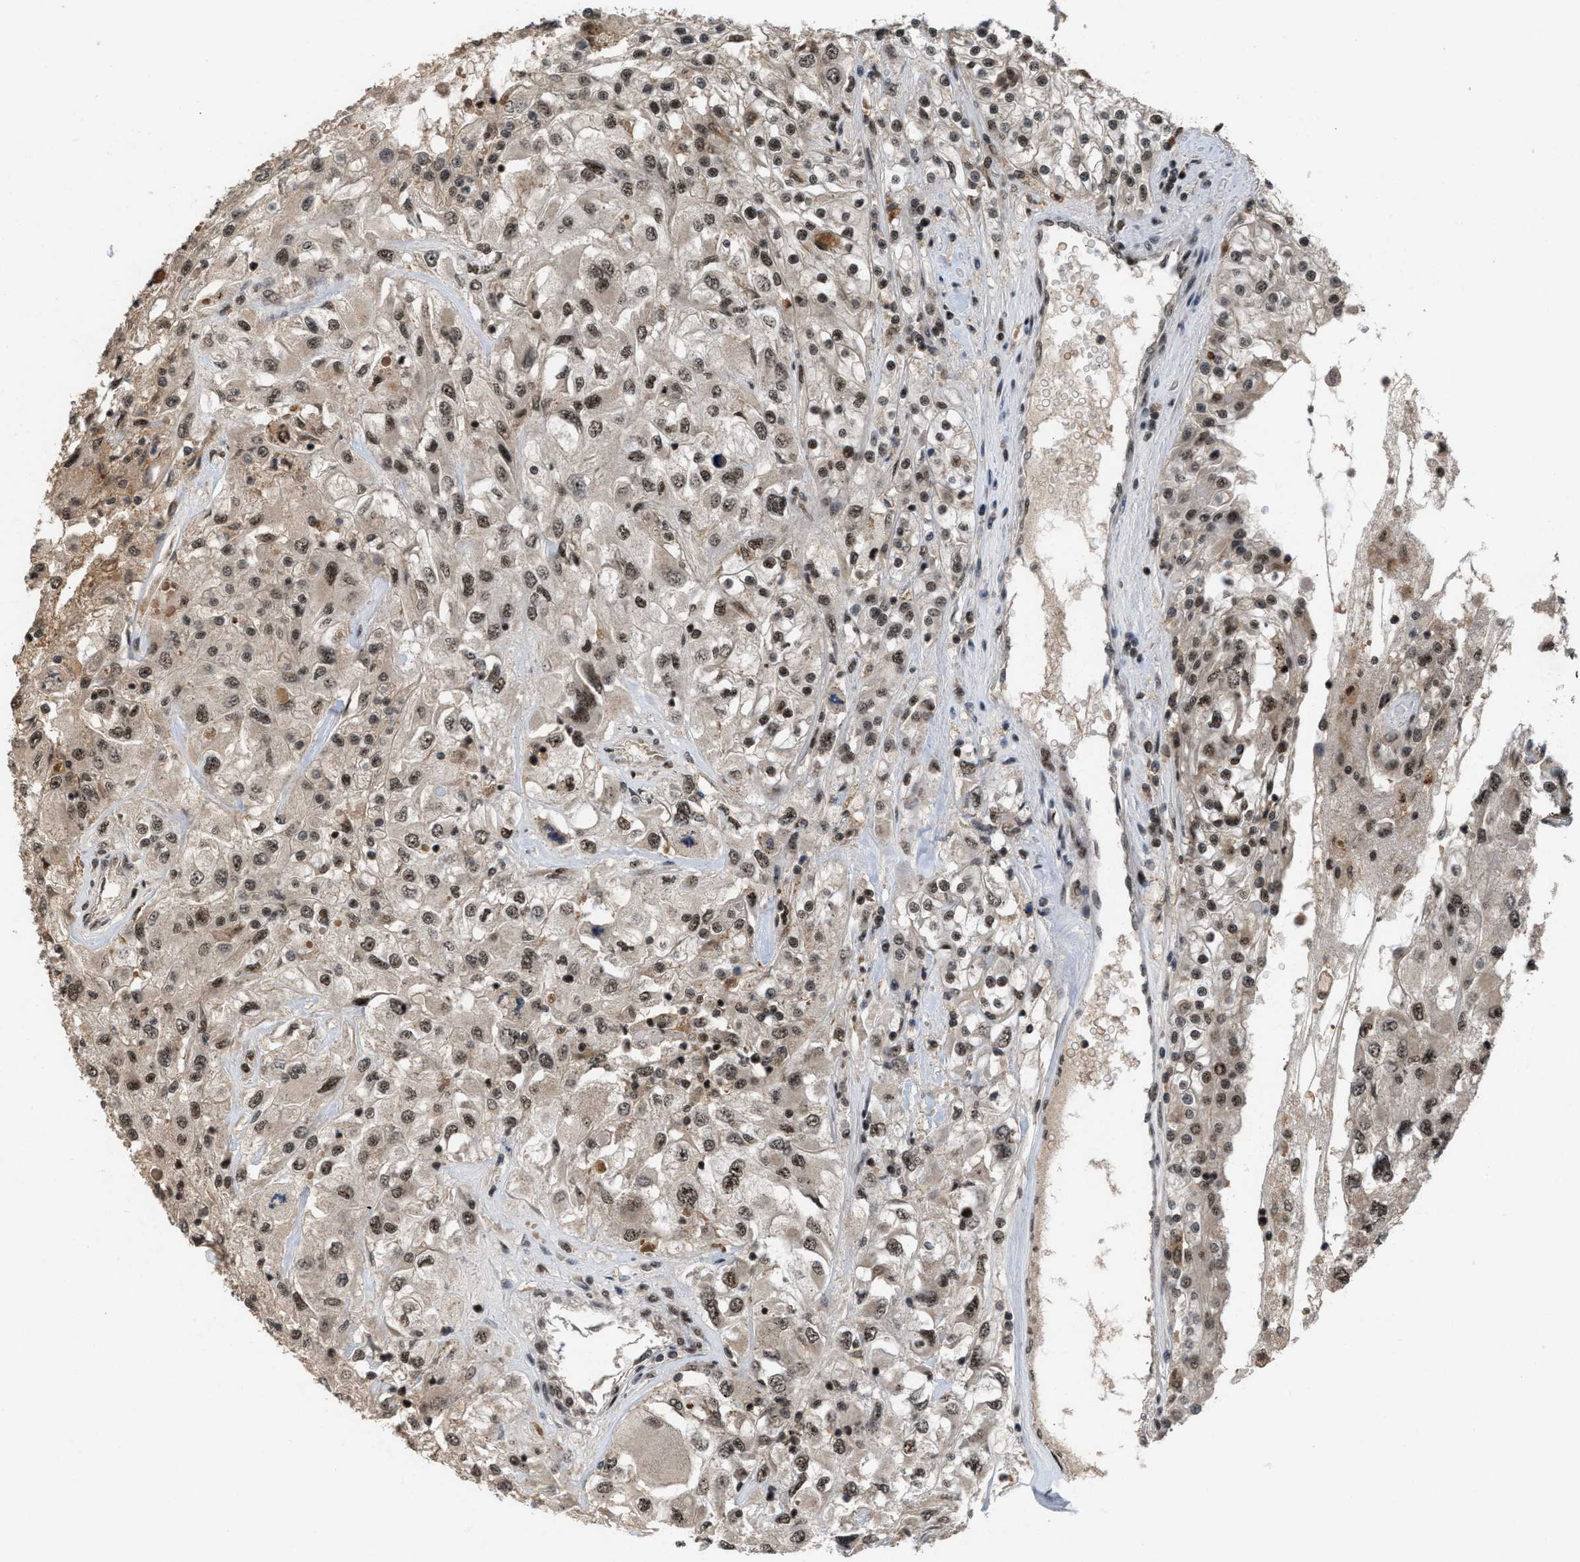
{"staining": {"intensity": "moderate", "quantity": ">75%", "location": "nuclear"}, "tissue": "renal cancer", "cell_type": "Tumor cells", "image_type": "cancer", "snomed": [{"axis": "morphology", "description": "Adenocarcinoma, NOS"}, {"axis": "topography", "description": "Kidney"}], "caption": "A photomicrograph of renal adenocarcinoma stained for a protein demonstrates moderate nuclear brown staining in tumor cells.", "gene": "PRPF4", "patient": {"sex": "female", "age": 52}}